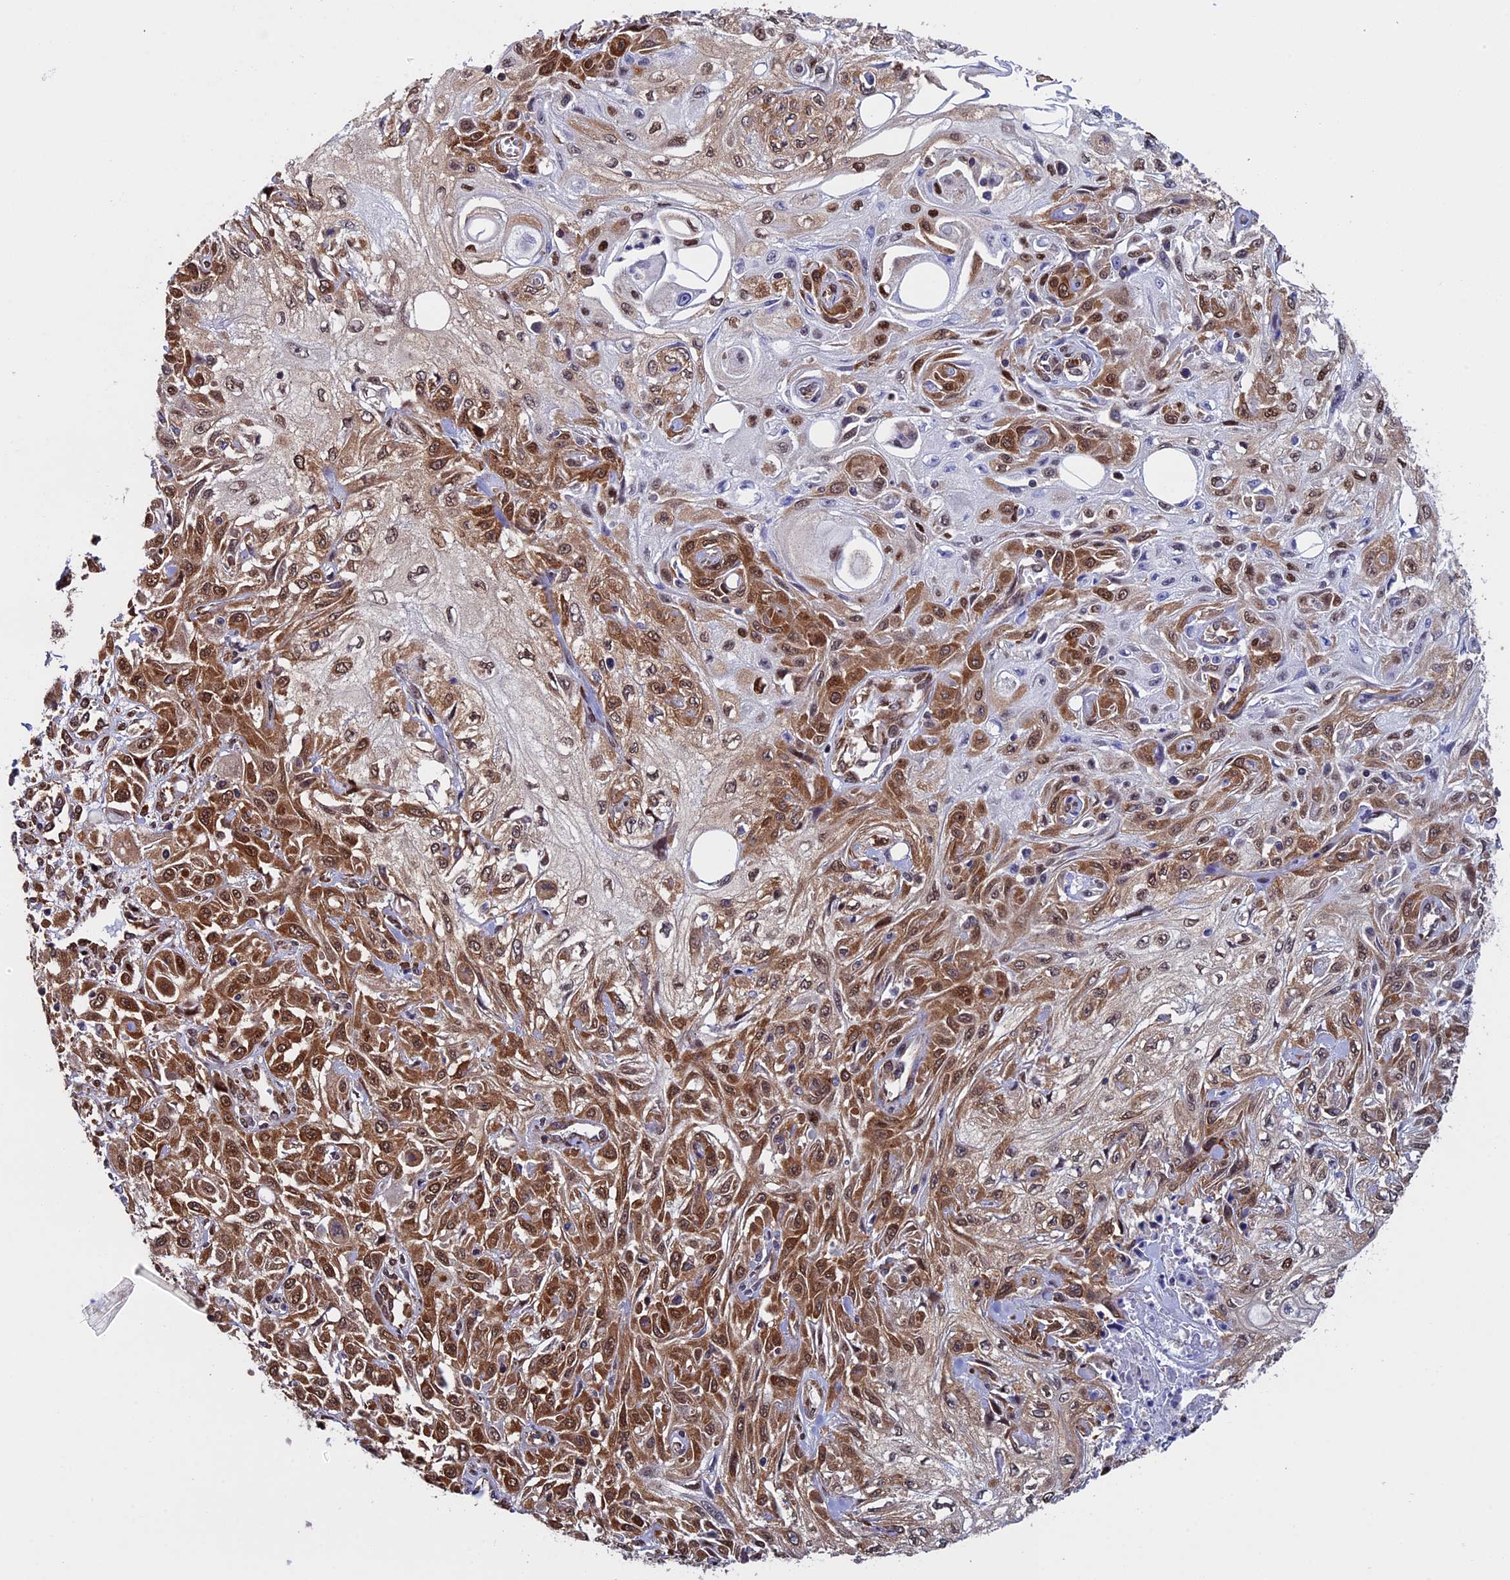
{"staining": {"intensity": "moderate", "quantity": ">75%", "location": "cytoplasmic/membranous,nuclear"}, "tissue": "skin cancer", "cell_type": "Tumor cells", "image_type": "cancer", "snomed": [{"axis": "morphology", "description": "Squamous cell carcinoma, NOS"}, {"axis": "morphology", "description": "Squamous cell carcinoma, metastatic, NOS"}, {"axis": "topography", "description": "Skin"}, {"axis": "topography", "description": "Lymph node"}], "caption": "A micrograph of human skin cancer stained for a protein demonstrates moderate cytoplasmic/membranous and nuclear brown staining in tumor cells.", "gene": "SLC9A5", "patient": {"sex": "male", "age": 75}}